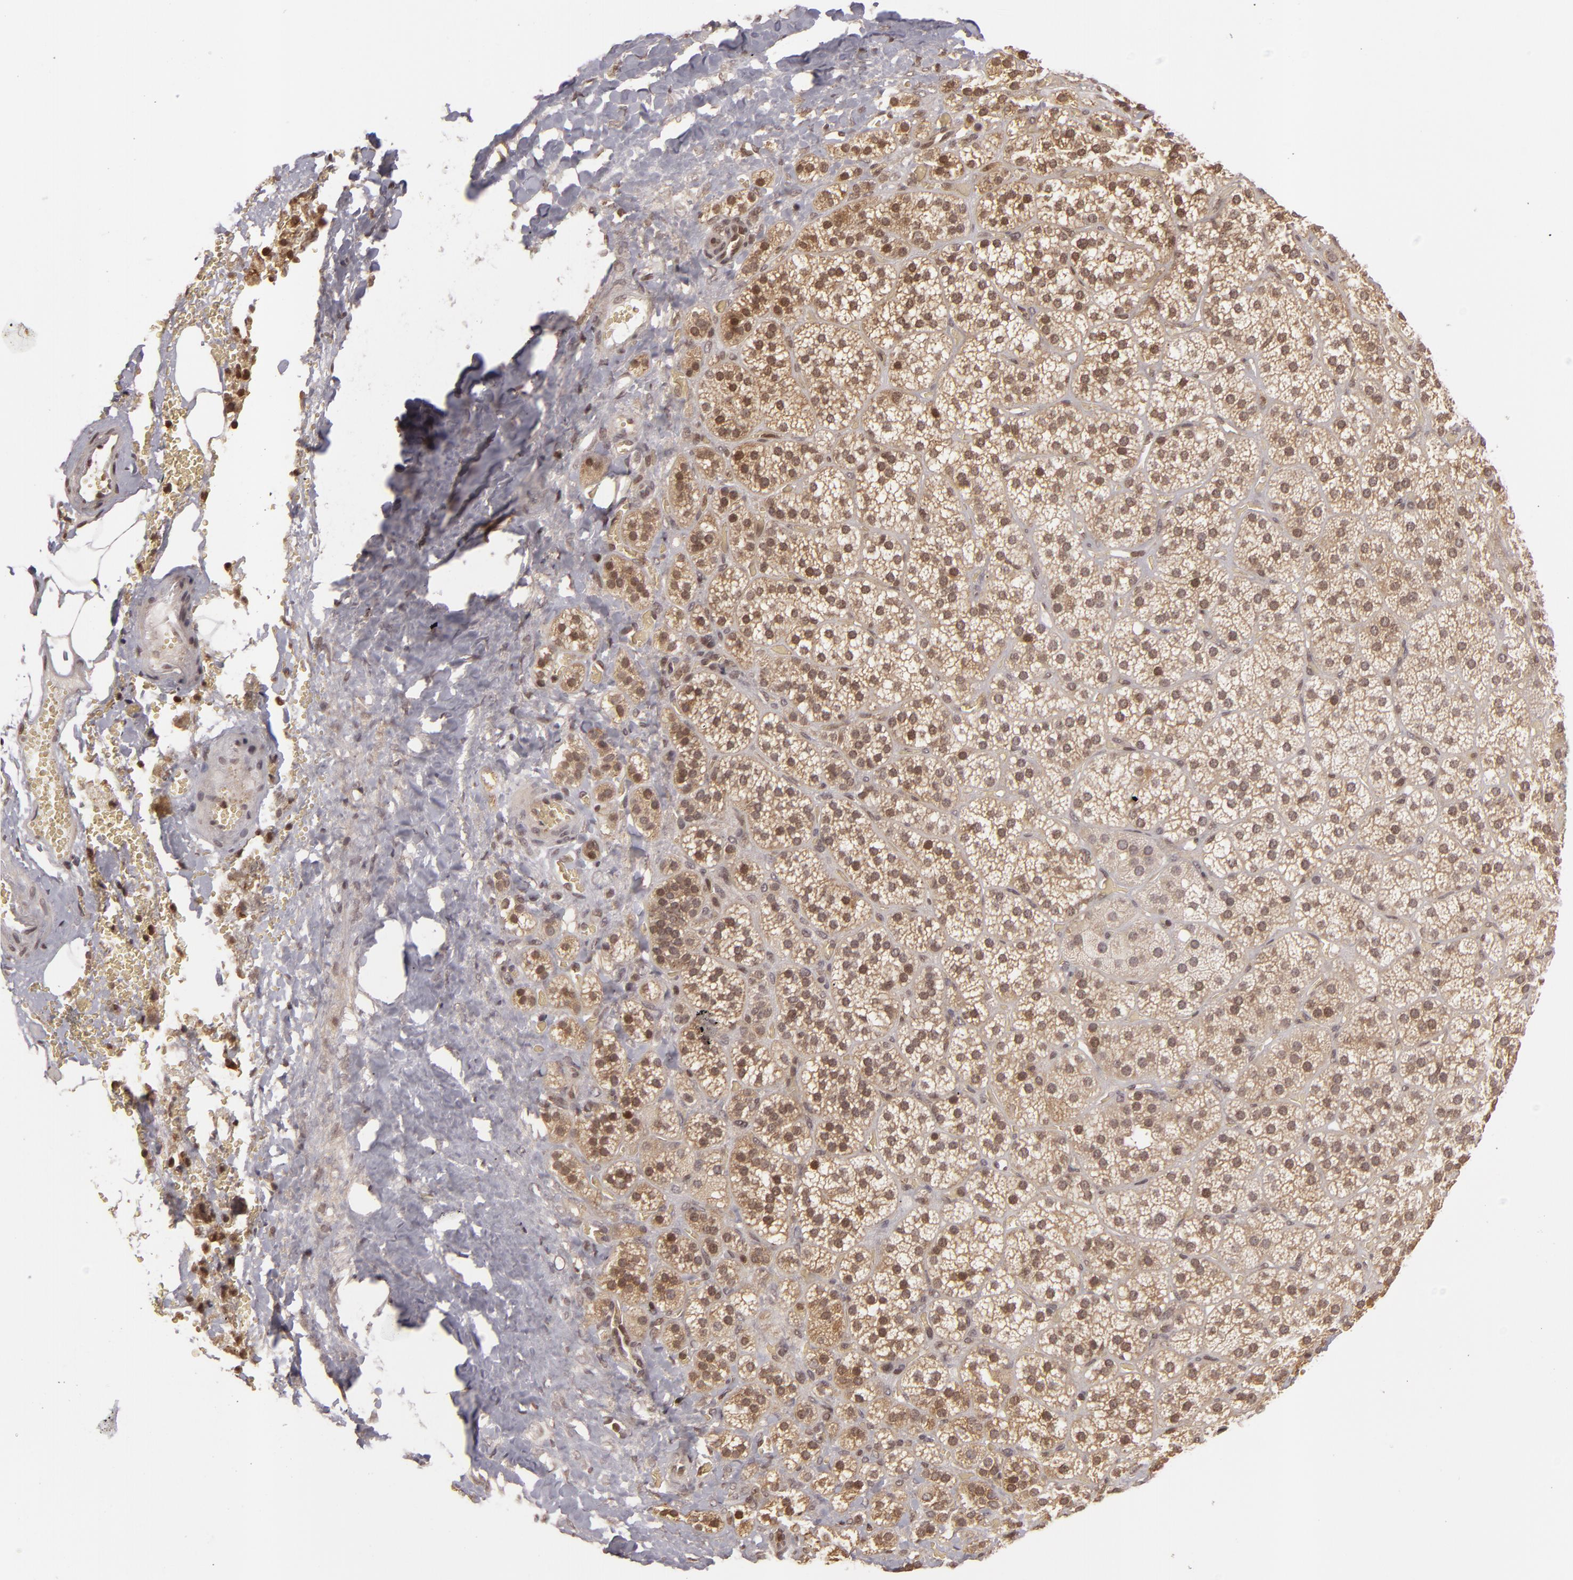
{"staining": {"intensity": "strong", "quantity": ">75%", "location": "cytoplasmic/membranous"}, "tissue": "adrenal gland", "cell_type": "Glandular cells", "image_type": "normal", "snomed": [{"axis": "morphology", "description": "Normal tissue, NOS"}, {"axis": "topography", "description": "Adrenal gland"}], "caption": "Strong cytoplasmic/membranous expression is identified in about >75% of glandular cells in benign adrenal gland. (DAB (3,3'-diaminobenzidine) IHC with brightfield microscopy, high magnification).", "gene": "ZBTB33", "patient": {"sex": "female", "age": 71}}